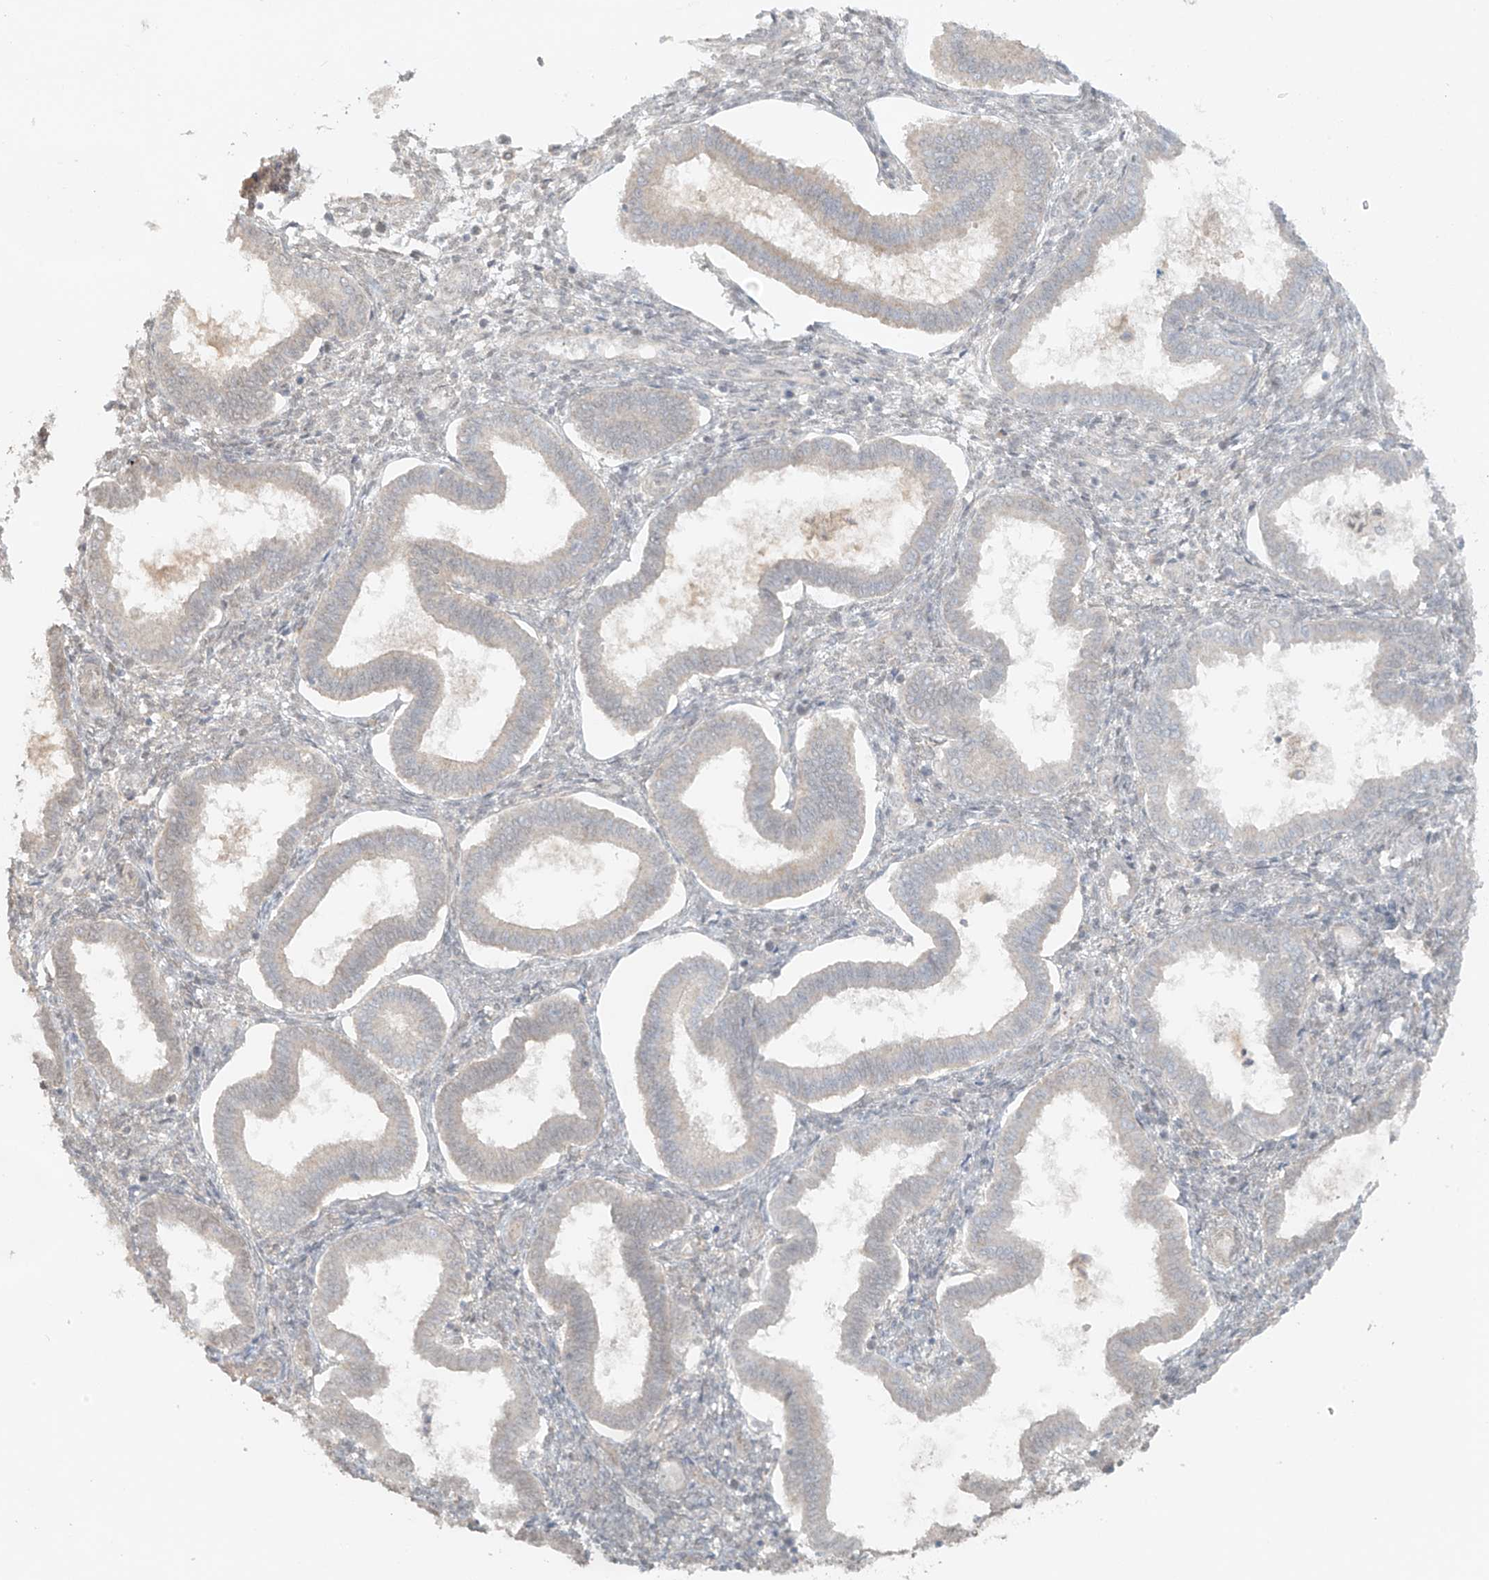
{"staining": {"intensity": "negative", "quantity": "none", "location": "none"}, "tissue": "endometrium", "cell_type": "Cells in endometrial stroma", "image_type": "normal", "snomed": [{"axis": "morphology", "description": "Normal tissue, NOS"}, {"axis": "topography", "description": "Endometrium"}], "caption": "High power microscopy micrograph of an immunohistochemistry (IHC) micrograph of normal endometrium, revealing no significant expression in cells in endometrial stroma.", "gene": "ABCD1", "patient": {"sex": "female", "age": 24}}